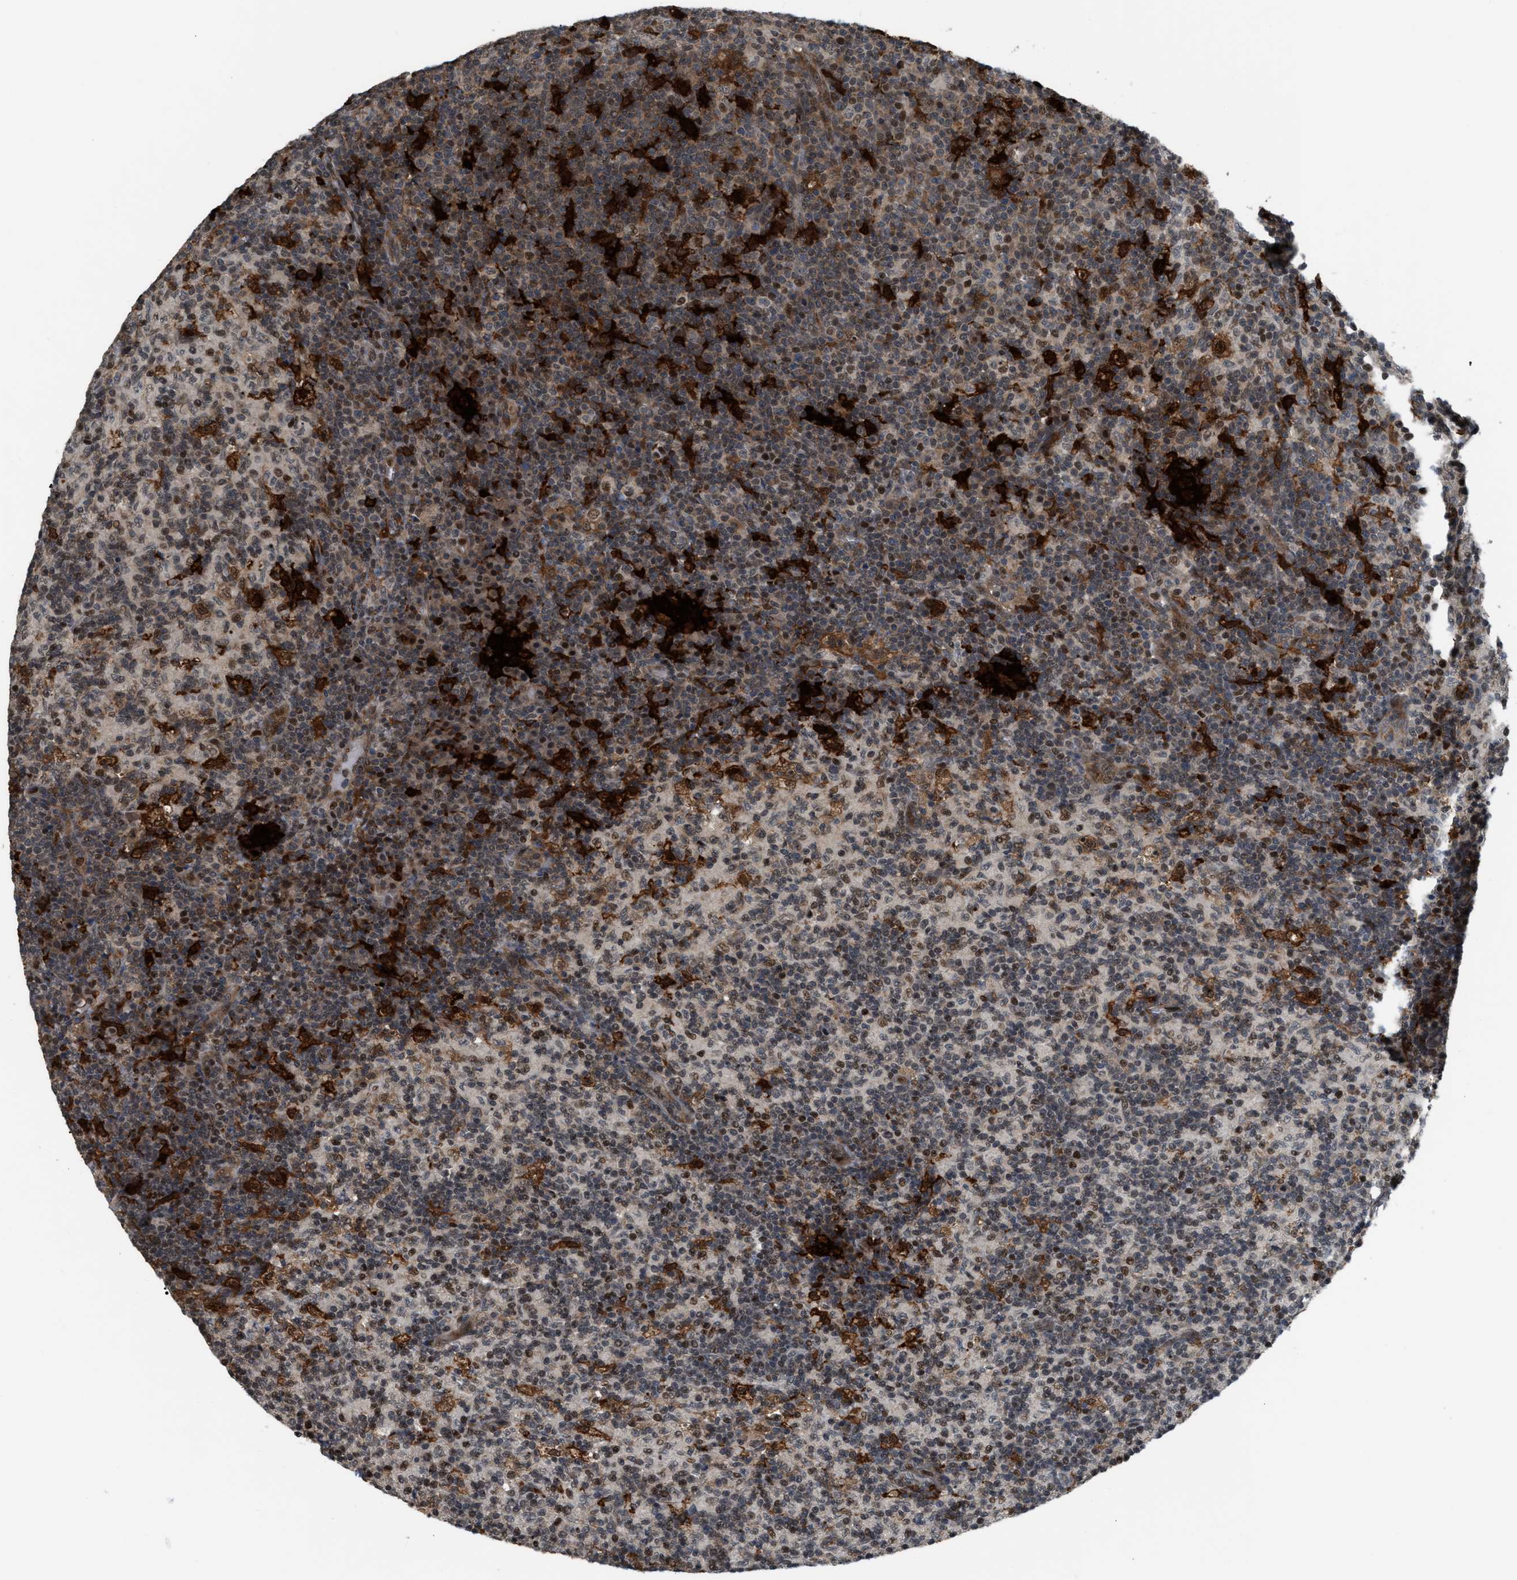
{"staining": {"intensity": "moderate", "quantity": ">75%", "location": "cytoplasmic/membranous,nuclear"}, "tissue": "lymph node", "cell_type": "Germinal center cells", "image_type": "normal", "snomed": [{"axis": "morphology", "description": "Normal tissue, NOS"}, {"axis": "morphology", "description": "Inflammation, NOS"}, {"axis": "topography", "description": "Lymph node"}], "caption": "A high-resolution histopathology image shows immunohistochemistry staining of benign lymph node, which displays moderate cytoplasmic/membranous,nuclear positivity in about >75% of germinal center cells. The protein is stained brown, and the nuclei are stained in blue (DAB IHC with brightfield microscopy, high magnification).", "gene": "RFFL", "patient": {"sex": "male", "age": 55}}